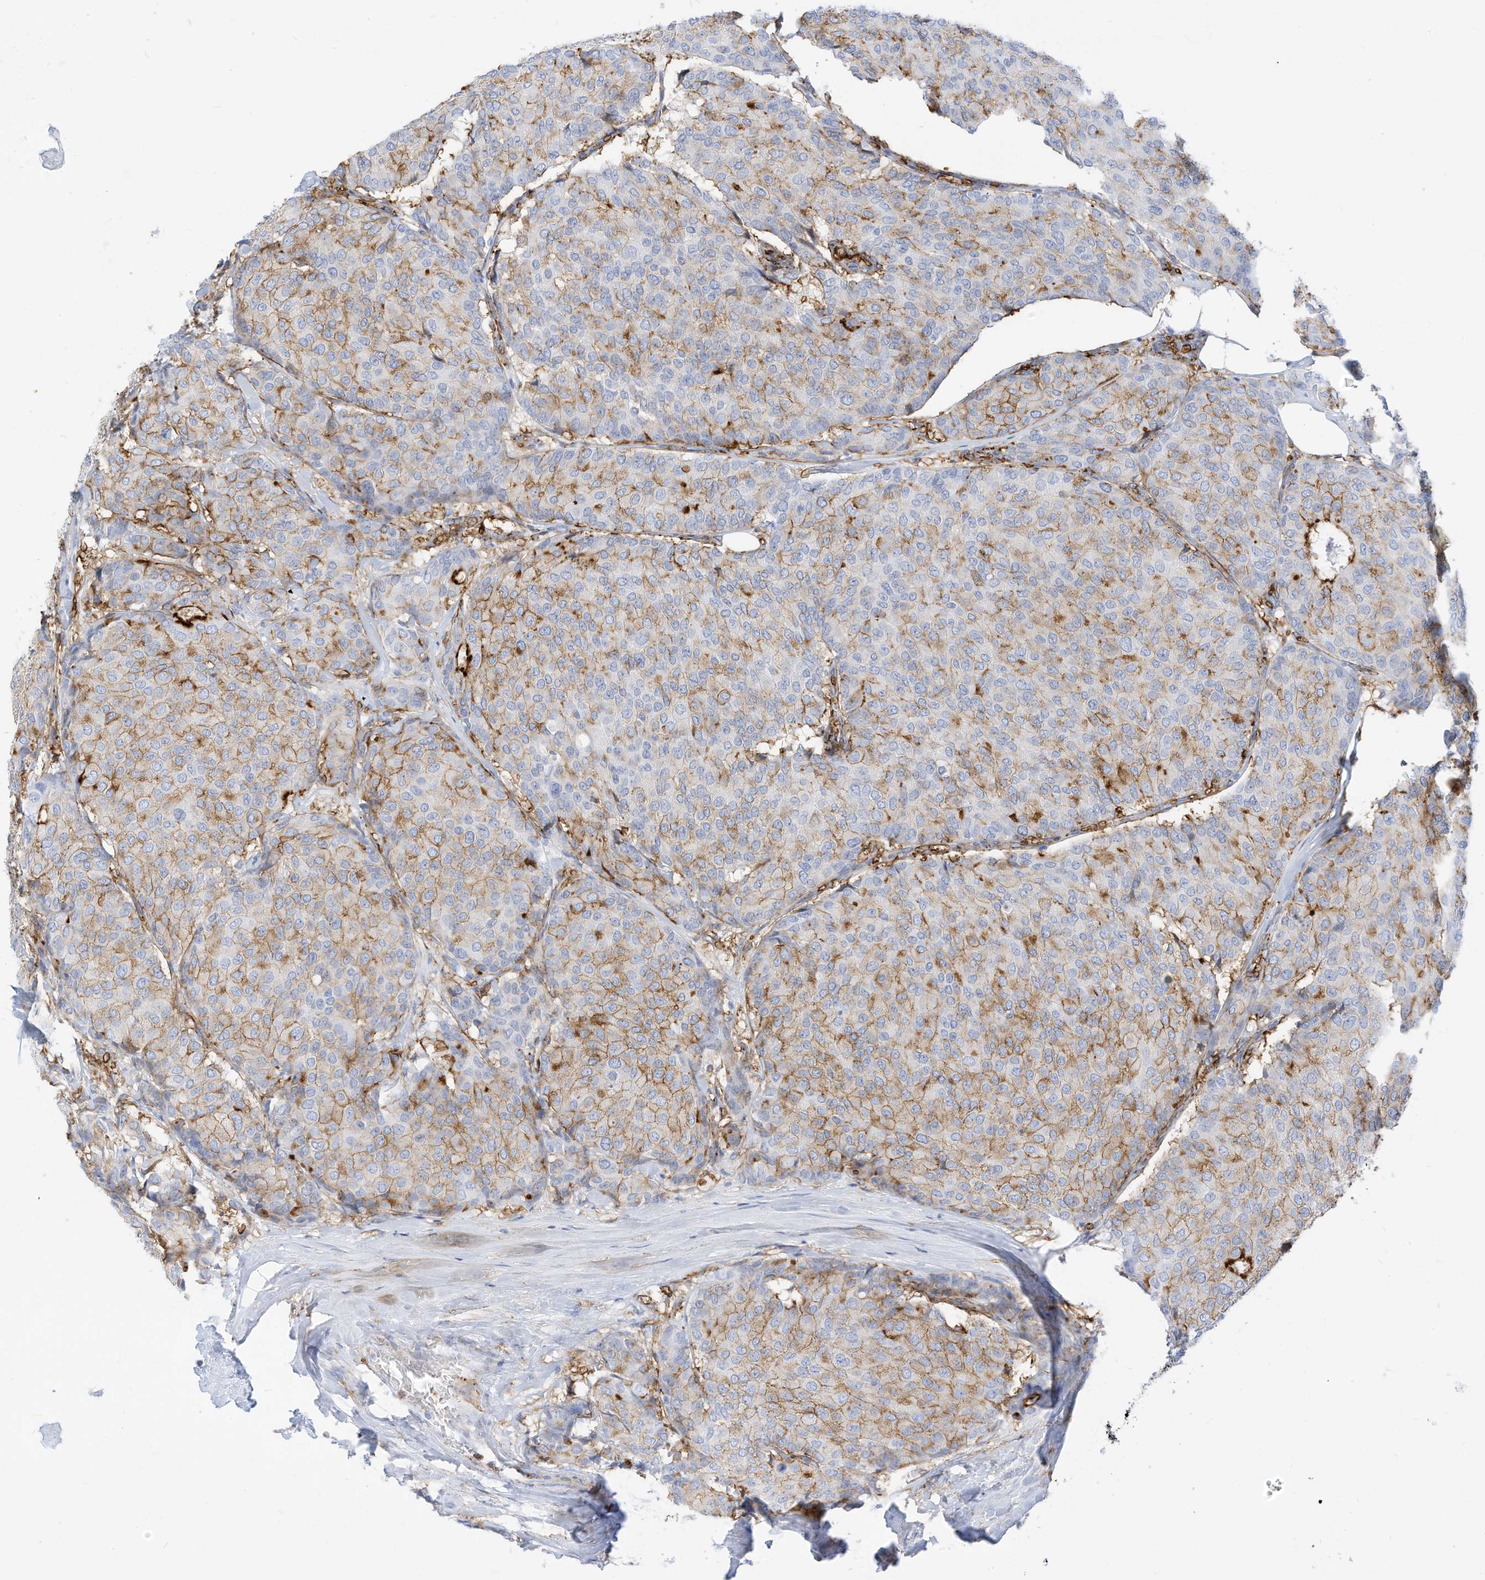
{"staining": {"intensity": "moderate", "quantity": "25%-75%", "location": "cytoplasmic/membranous"}, "tissue": "breast cancer", "cell_type": "Tumor cells", "image_type": "cancer", "snomed": [{"axis": "morphology", "description": "Duct carcinoma"}, {"axis": "topography", "description": "Breast"}], "caption": "Breast cancer (invasive ductal carcinoma) tissue displays moderate cytoplasmic/membranous expression in about 25%-75% of tumor cells, visualized by immunohistochemistry.", "gene": "TXNDC9", "patient": {"sex": "female", "age": 75}}